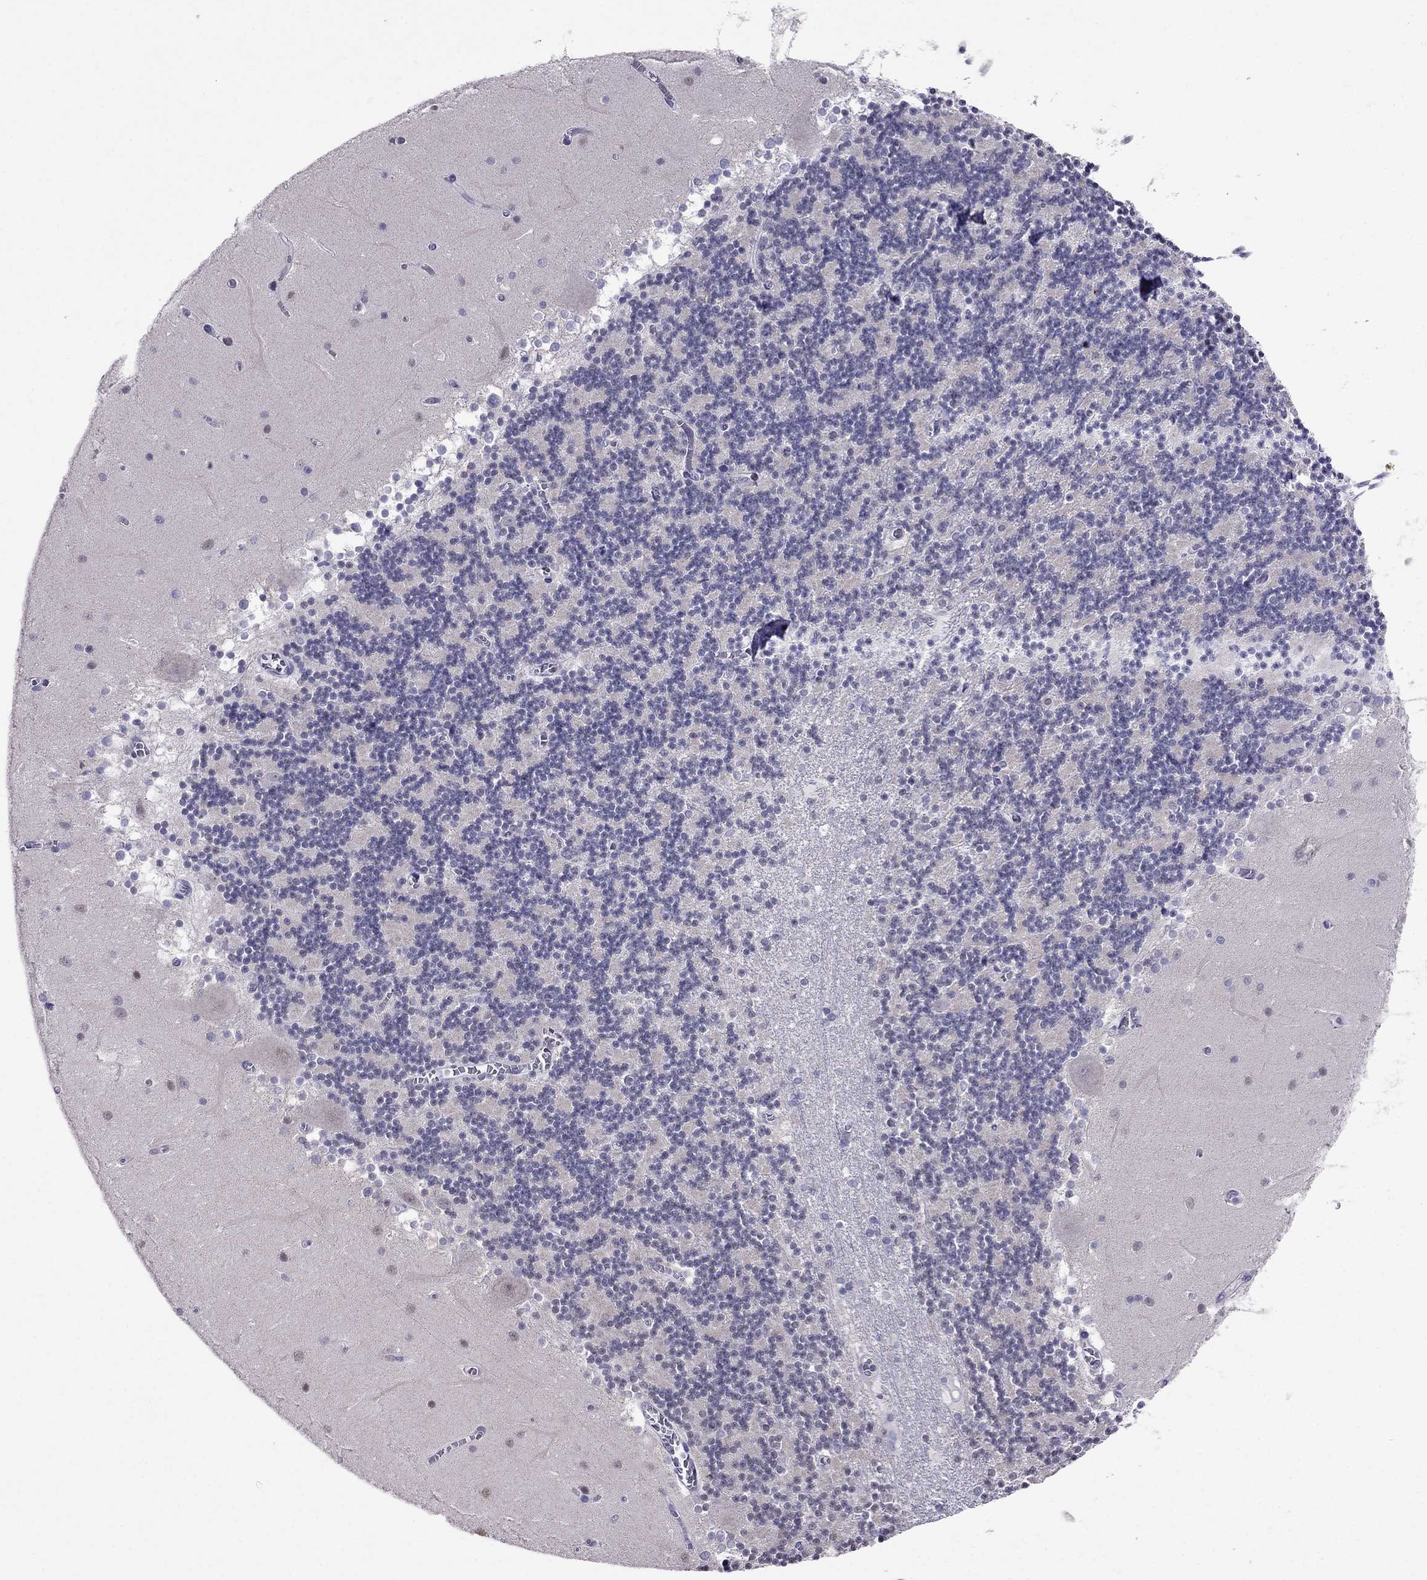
{"staining": {"intensity": "negative", "quantity": "none", "location": "none"}, "tissue": "cerebellum", "cell_type": "Cells in granular layer", "image_type": "normal", "snomed": [{"axis": "morphology", "description": "Normal tissue, NOS"}, {"axis": "topography", "description": "Cerebellum"}], "caption": "An IHC histopathology image of benign cerebellum is shown. There is no staining in cells in granular layer of cerebellum.", "gene": "MYO3B", "patient": {"sex": "female", "age": 28}}